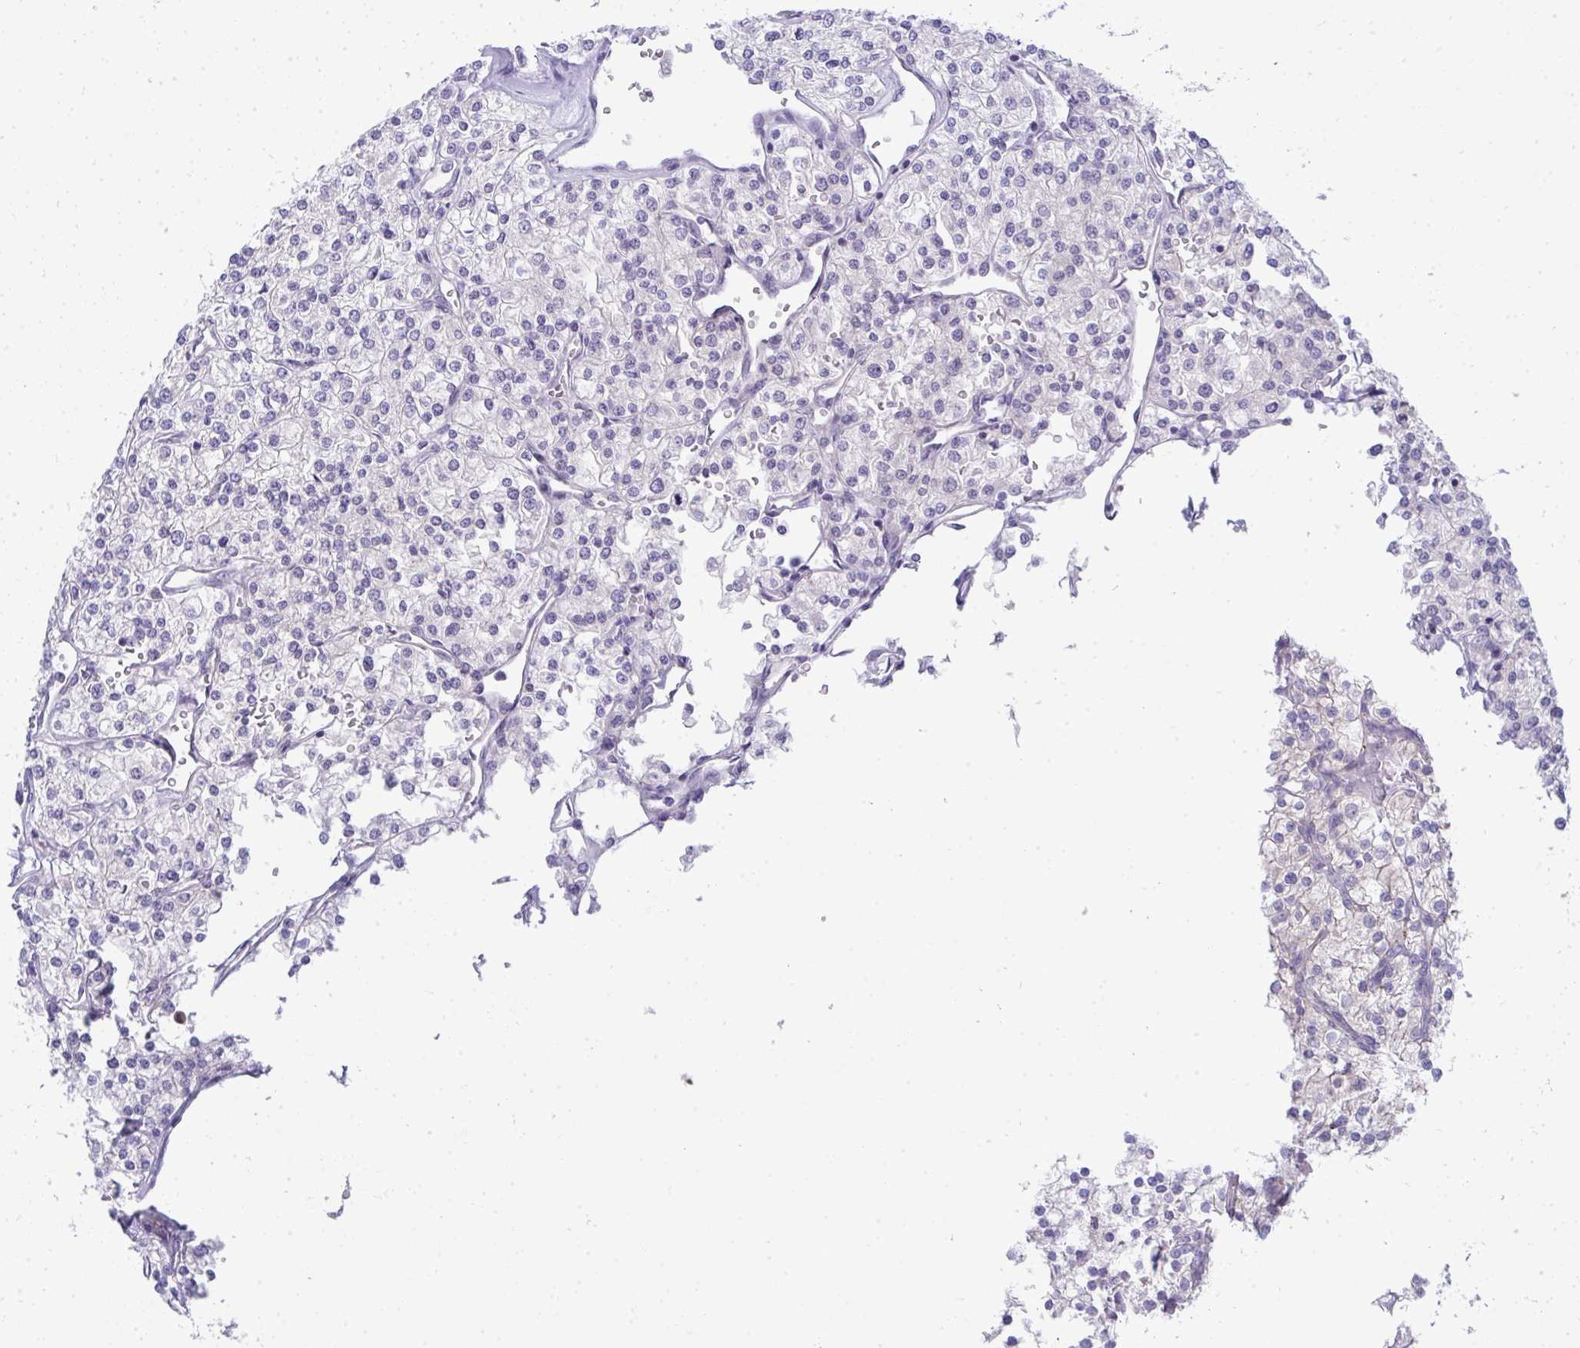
{"staining": {"intensity": "negative", "quantity": "none", "location": "none"}, "tissue": "renal cancer", "cell_type": "Tumor cells", "image_type": "cancer", "snomed": [{"axis": "morphology", "description": "Adenocarcinoma, NOS"}, {"axis": "topography", "description": "Kidney"}], "caption": "Immunohistochemical staining of human renal cancer exhibits no significant positivity in tumor cells. (DAB immunohistochemistry visualized using brightfield microscopy, high magnification).", "gene": "VPS4B", "patient": {"sex": "male", "age": 80}}